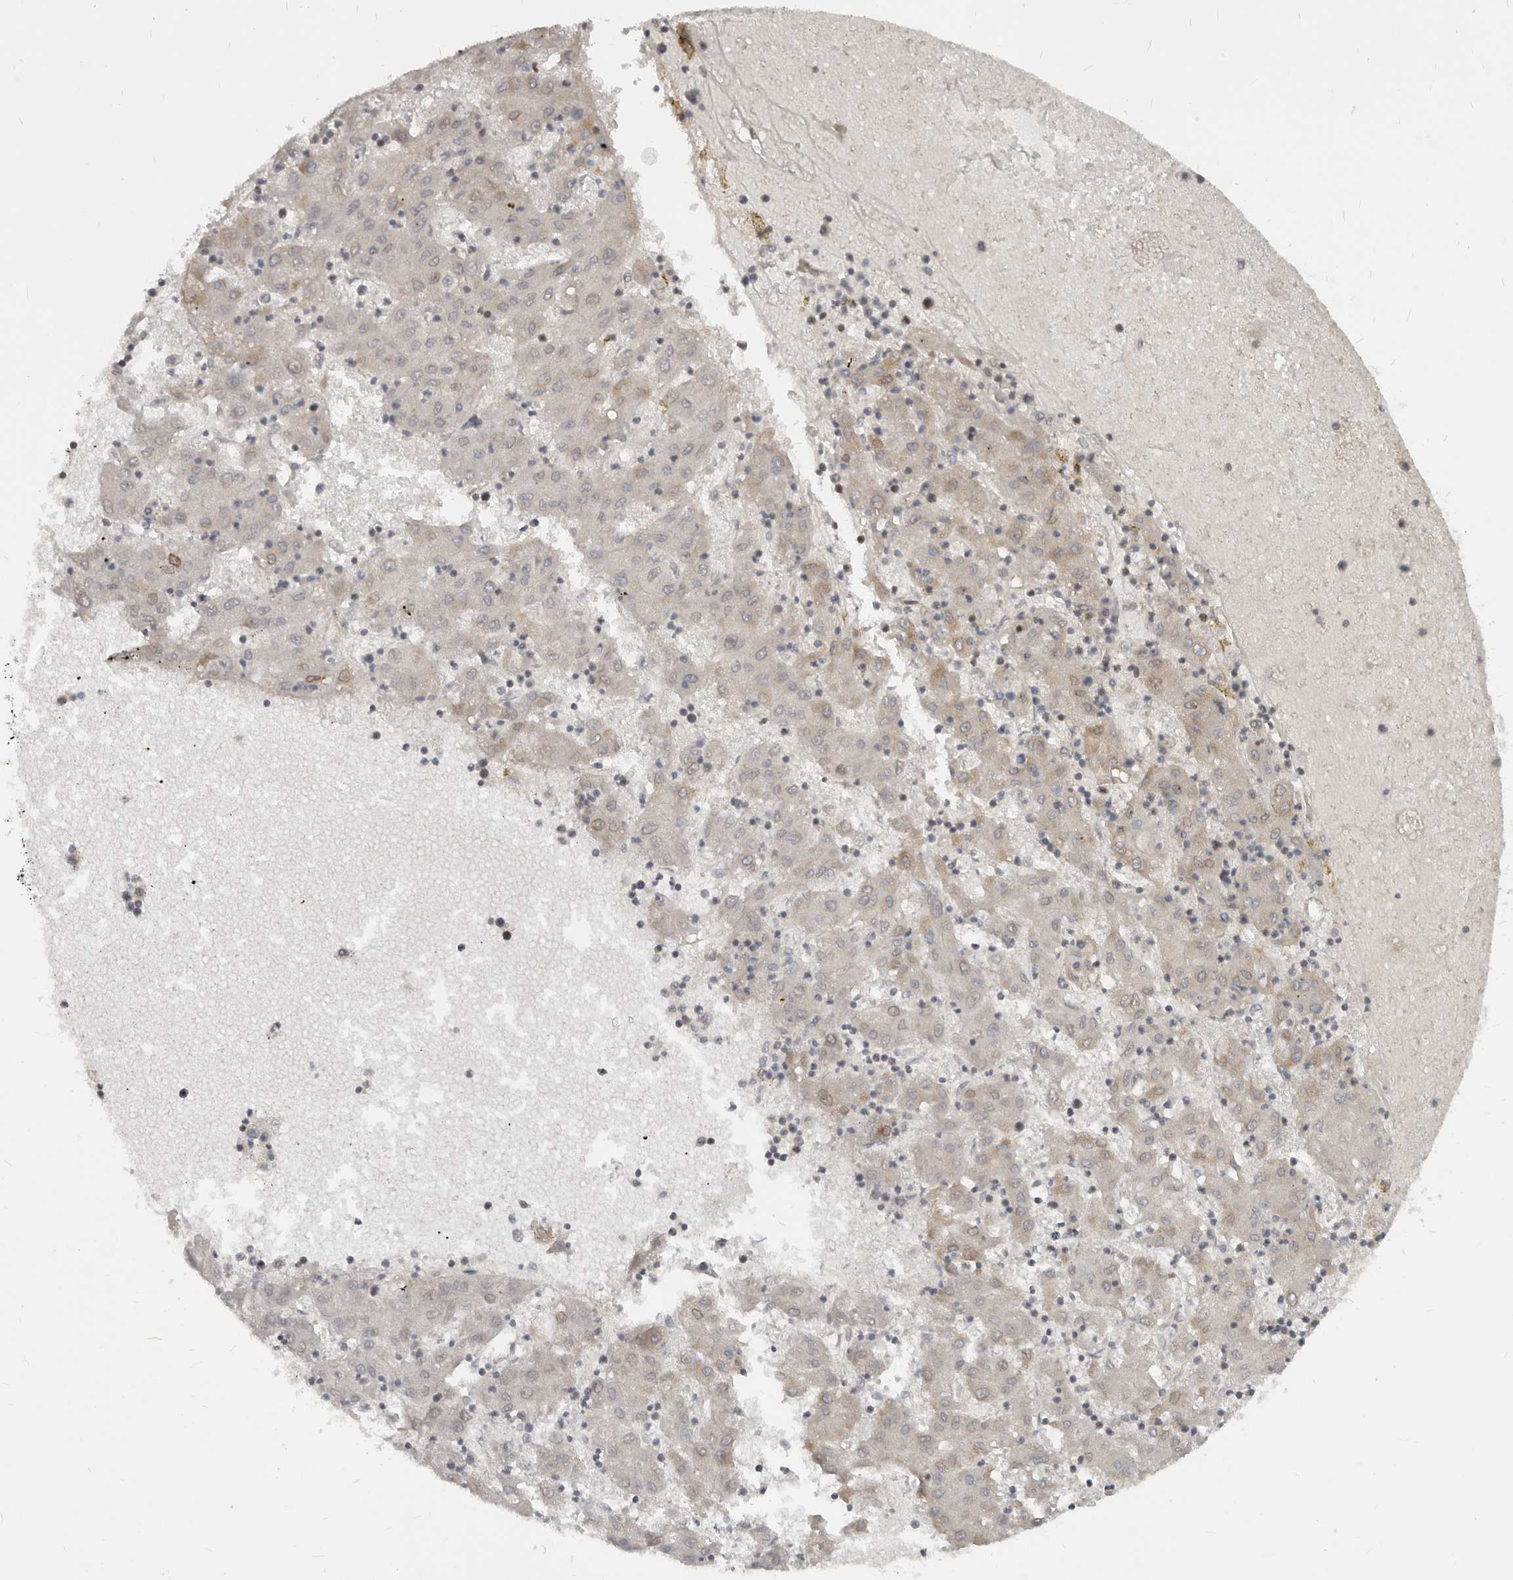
{"staining": {"intensity": "negative", "quantity": "none", "location": "none"}, "tissue": "liver cancer", "cell_type": "Tumor cells", "image_type": "cancer", "snomed": [{"axis": "morphology", "description": "Carcinoma, Hepatocellular, NOS"}, {"axis": "topography", "description": "Liver"}], "caption": "This is an immunohistochemistry (IHC) histopathology image of liver cancer. There is no expression in tumor cells.", "gene": "NUP153", "patient": {"sex": "male", "age": 72}}